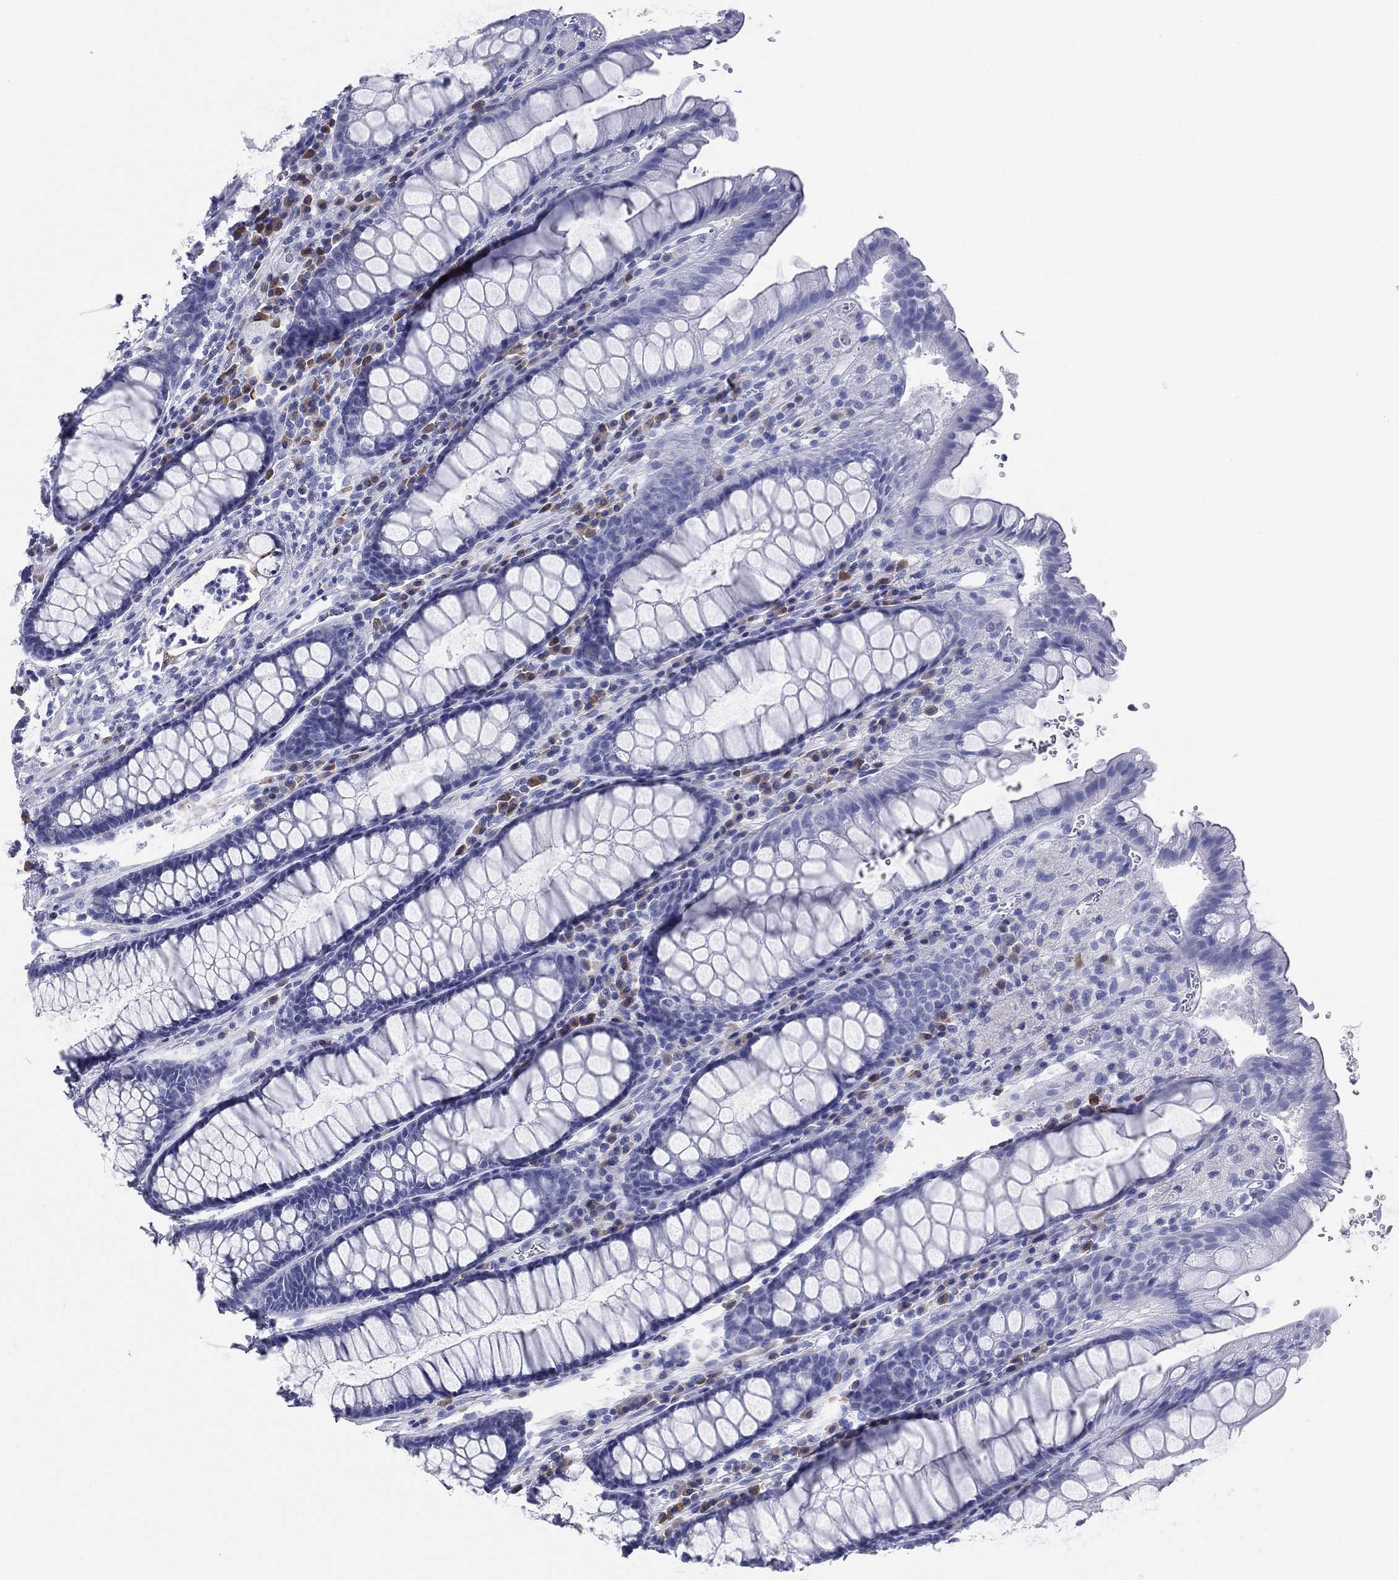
{"staining": {"intensity": "negative", "quantity": "none", "location": "none"}, "tissue": "rectum", "cell_type": "Glandular cells", "image_type": "normal", "snomed": [{"axis": "morphology", "description": "Normal tissue, NOS"}, {"axis": "topography", "description": "Rectum"}], "caption": "Immunohistochemistry photomicrograph of unremarkable rectum stained for a protein (brown), which exhibits no staining in glandular cells. (DAB (3,3'-diaminobenzidine) immunohistochemistry (IHC) with hematoxylin counter stain).", "gene": "CD79A", "patient": {"sex": "female", "age": 68}}